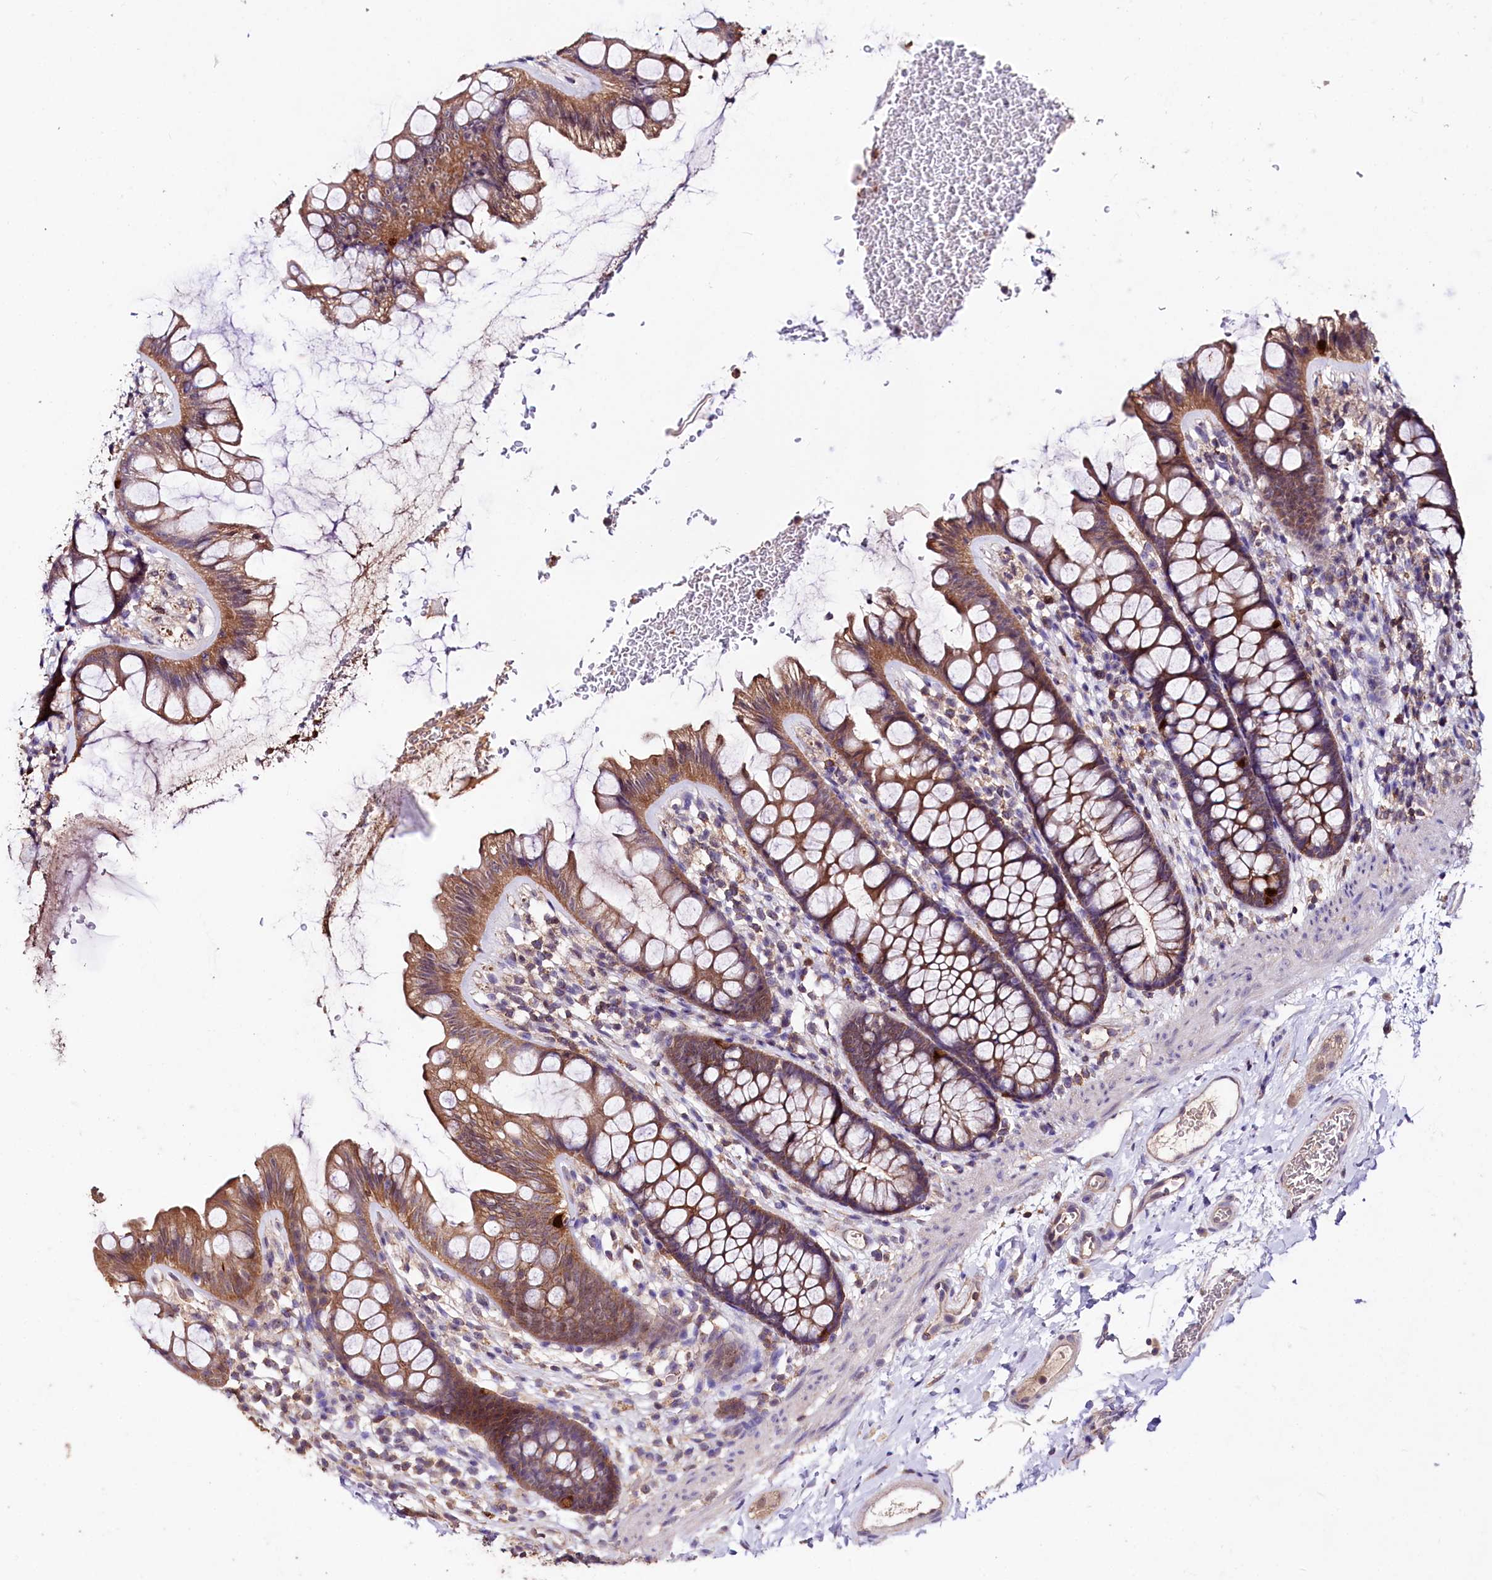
{"staining": {"intensity": "weak", "quantity": ">75%", "location": "cytoplasmic/membranous"}, "tissue": "colon", "cell_type": "Endothelial cells", "image_type": "normal", "snomed": [{"axis": "morphology", "description": "Normal tissue, NOS"}, {"axis": "topography", "description": "Colon"}], "caption": "Protein expression analysis of unremarkable human colon reveals weak cytoplasmic/membranous staining in approximately >75% of endothelial cells. (DAB IHC, brown staining for protein, blue staining for nuclei).", "gene": "KLRB1", "patient": {"sex": "female", "age": 62}}